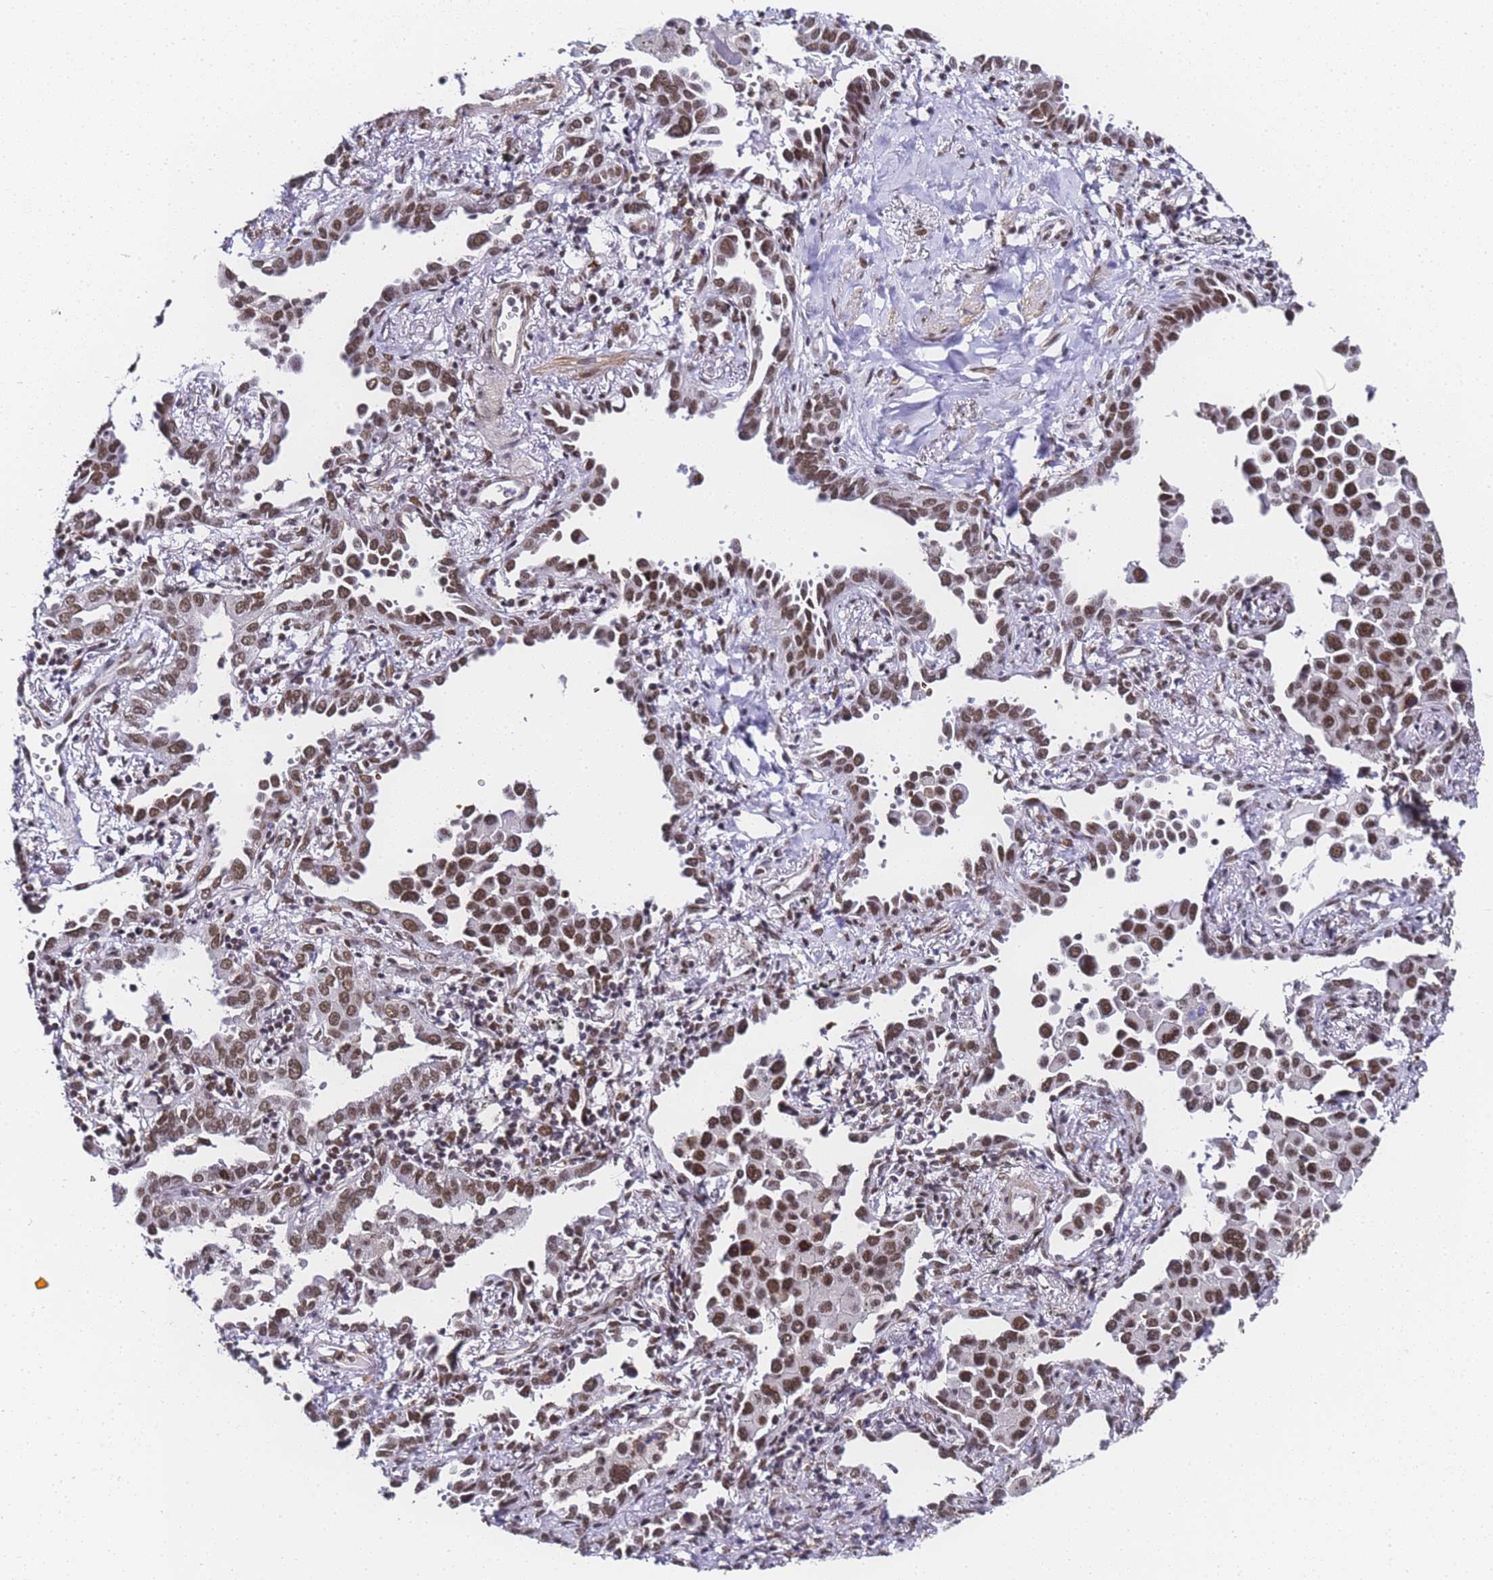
{"staining": {"intensity": "moderate", "quantity": ">75%", "location": "nuclear"}, "tissue": "lung cancer", "cell_type": "Tumor cells", "image_type": "cancer", "snomed": [{"axis": "morphology", "description": "Adenocarcinoma, NOS"}, {"axis": "topography", "description": "Lung"}], "caption": "Immunohistochemical staining of lung cancer reveals medium levels of moderate nuclear positivity in about >75% of tumor cells. (DAB (3,3'-diaminobenzidine) IHC, brown staining for protein, blue staining for nuclei).", "gene": "POLR1A", "patient": {"sex": "male", "age": 67}}